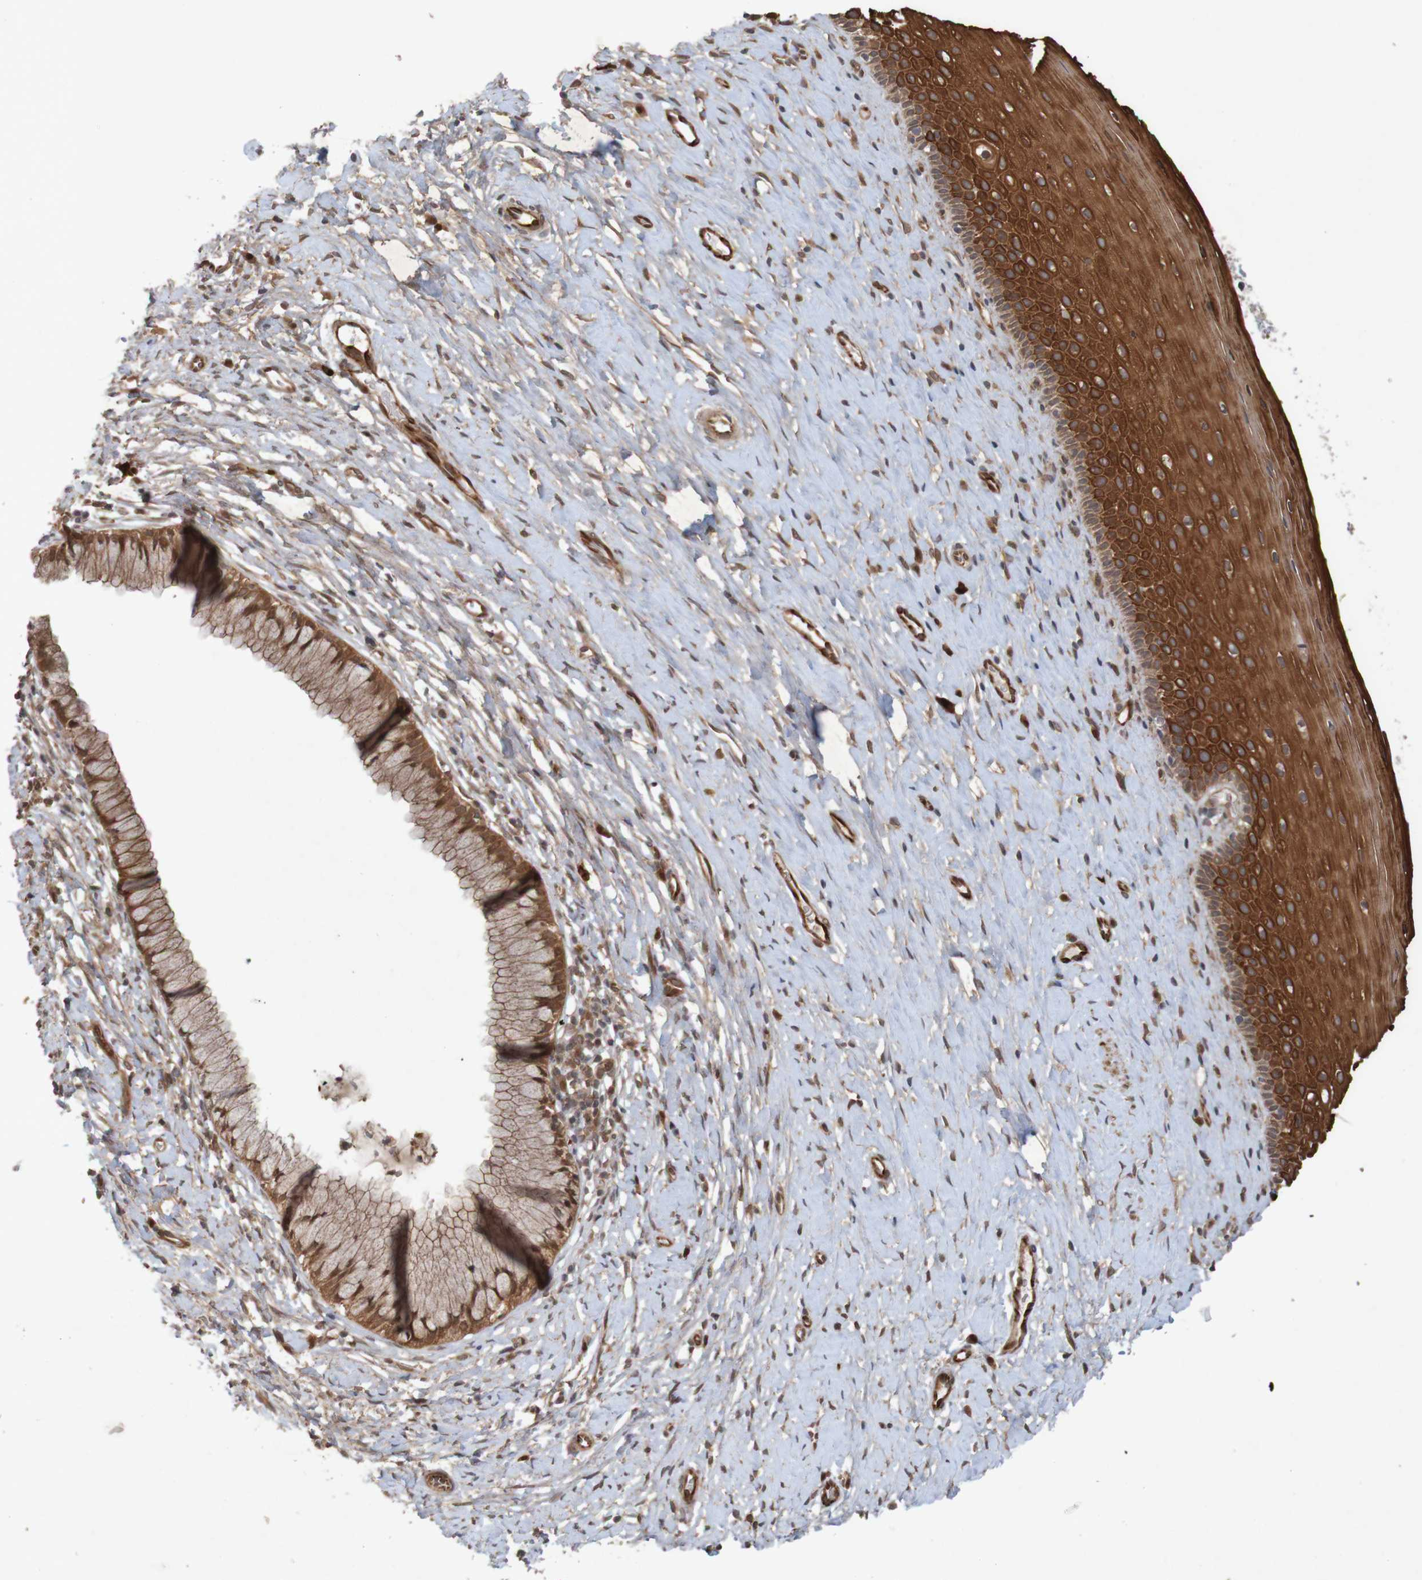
{"staining": {"intensity": "moderate", "quantity": ">75%", "location": "cytoplasmic/membranous"}, "tissue": "cervix", "cell_type": "Glandular cells", "image_type": "normal", "snomed": [{"axis": "morphology", "description": "Normal tissue, NOS"}, {"axis": "topography", "description": "Cervix"}], "caption": "Immunohistochemical staining of unremarkable human cervix shows moderate cytoplasmic/membranous protein staining in approximately >75% of glandular cells. Ihc stains the protein of interest in brown and the nuclei are stained blue.", "gene": "ARHGEF11", "patient": {"sex": "female", "age": 39}}